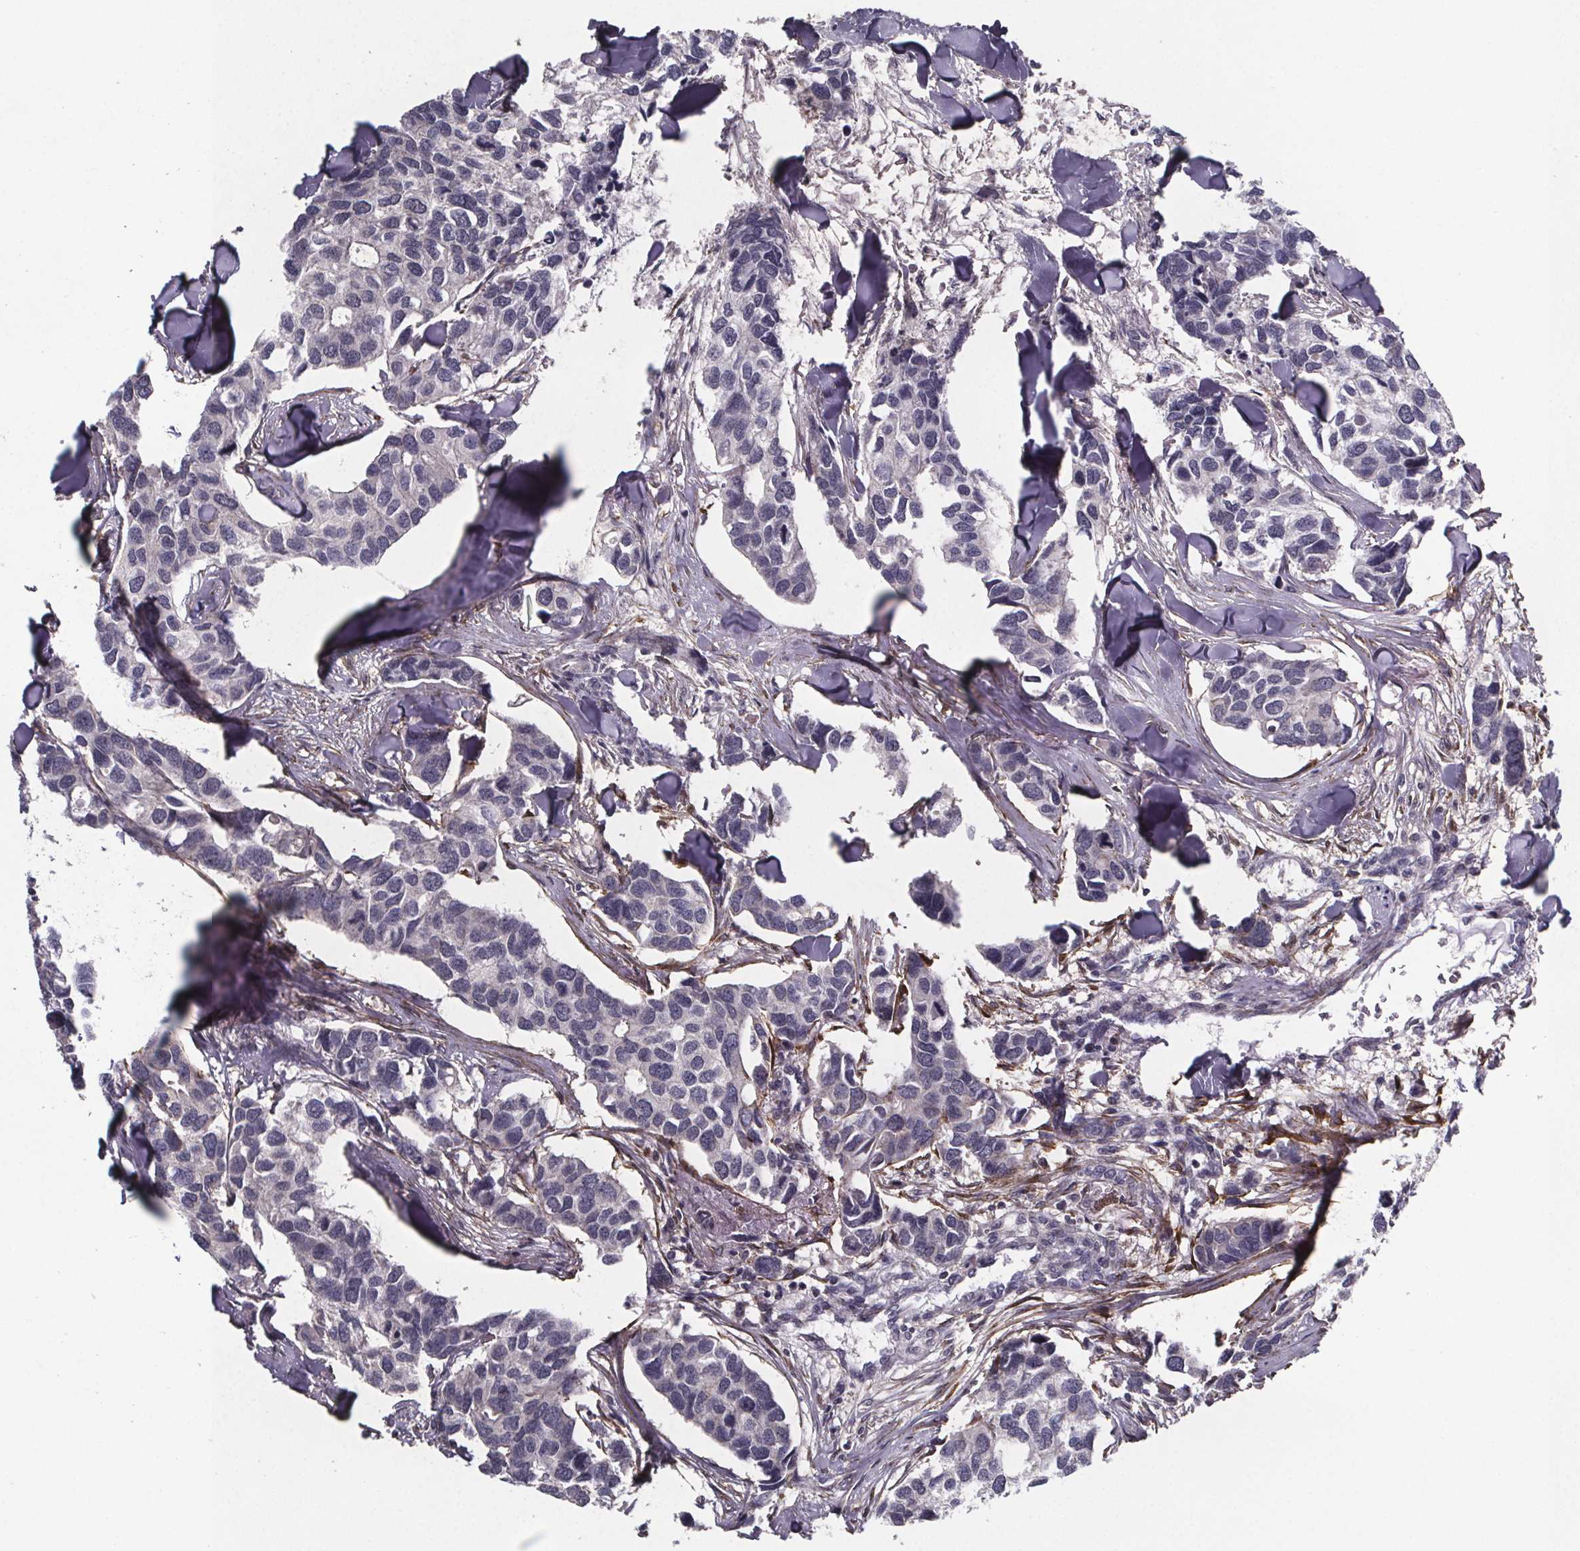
{"staining": {"intensity": "negative", "quantity": "none", "location": "none"}, "tissue": "breast cancer", "cell_type": "Tumor cells", "image_type": "cancer", "snomed": [{"axis": "morphology", "description": "Duct carcinoma"}, {"axis": "topography", "description": "Breast"}], "caption": "A micrograph of human breast cancer is negative for staining in tumor cells. (Stains: DAB (3,3'-diaminobenzidine) IHC with hematoxylin counter stain, Microscopy: brightfield microscopy at high magnification).", "gene": "PALLD", "patient": {"sex": "female", "age": 83}}